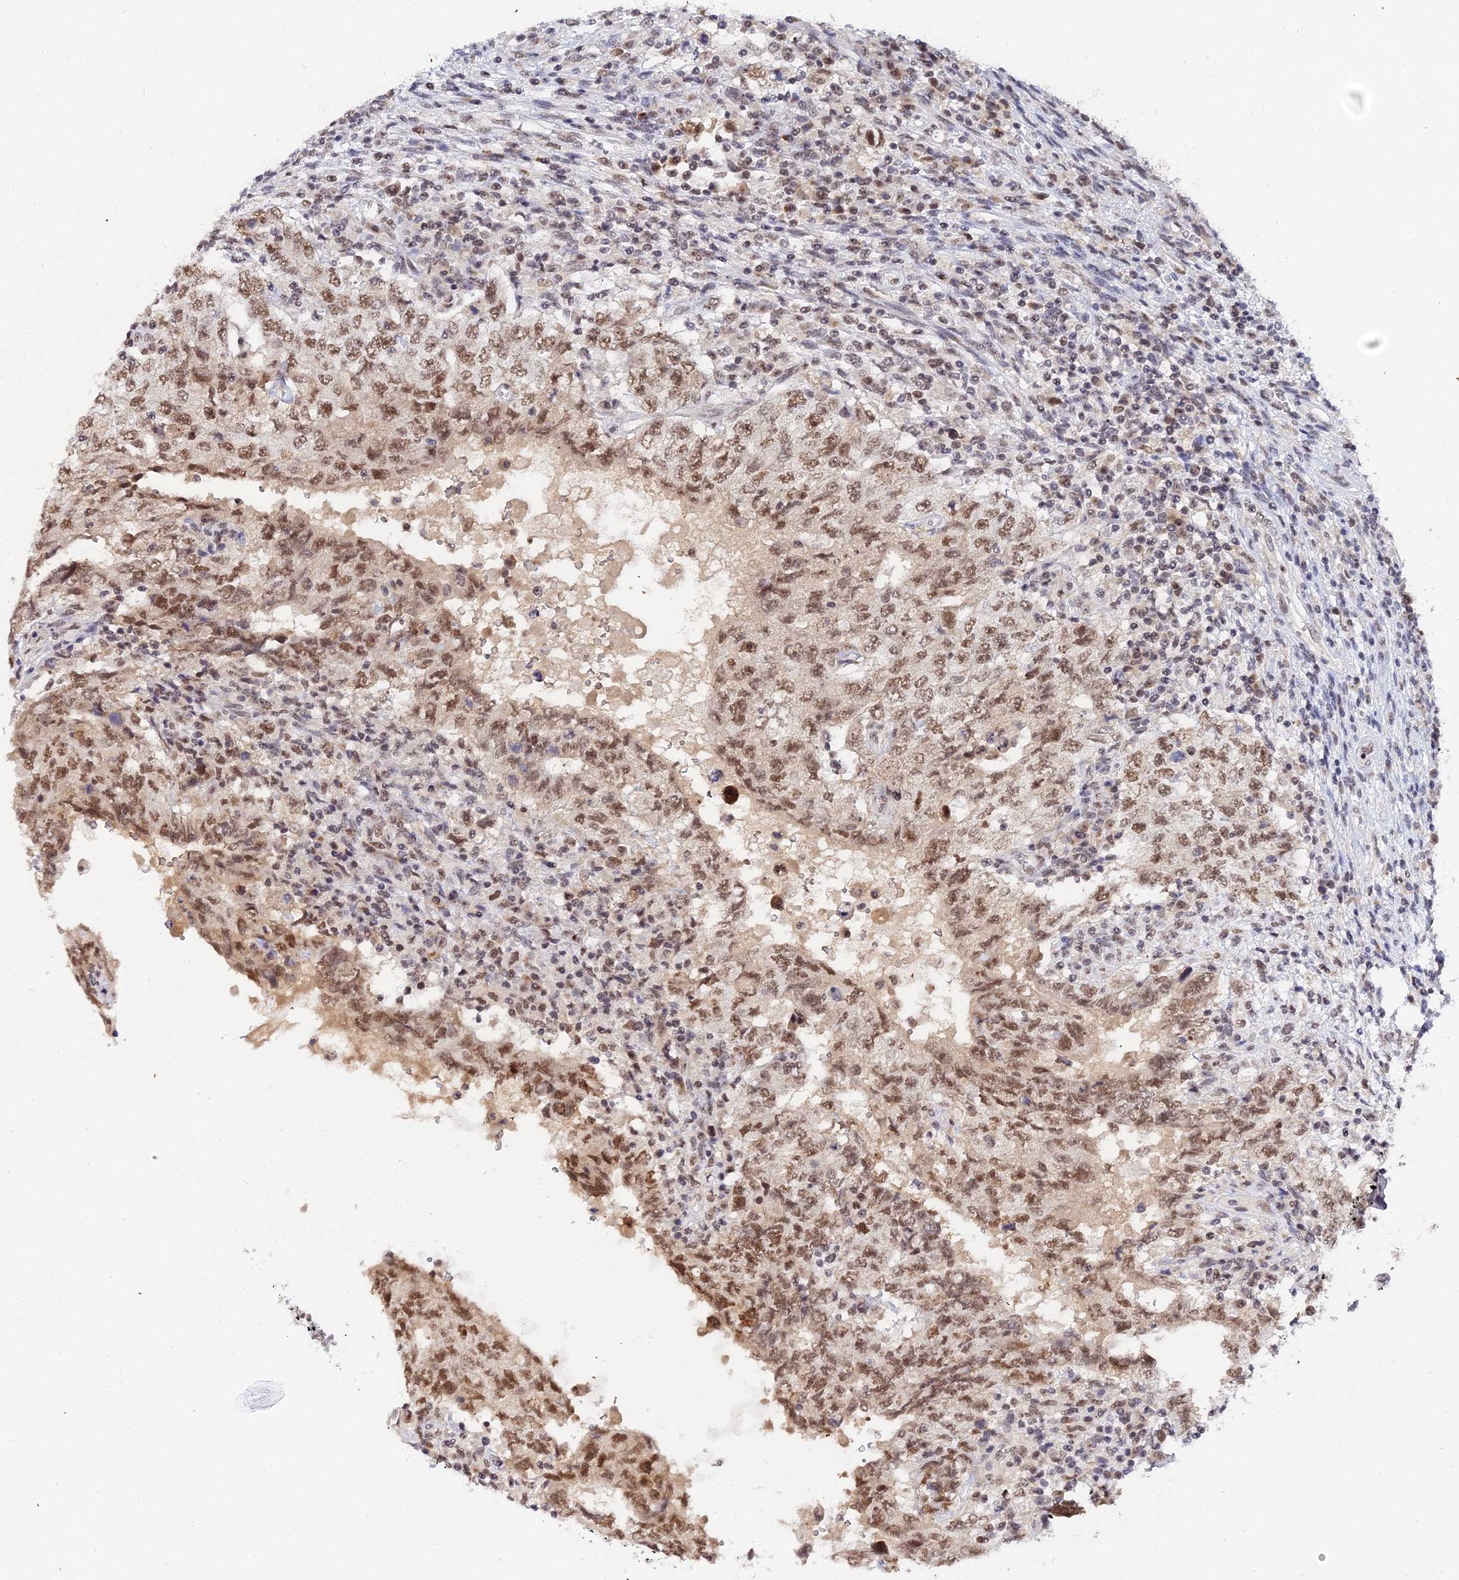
{"staining": {"intensity": "moderate", "quantity": ">75%", "location": "nuclear"}, "tissue": "testis cancer", "cell_type": "Tumor cells", "image_type": "cancer", "snomed": [{"axis": "morphology", "description": "Carcinoma, Embryonal, NOS"}, {"axis": "topography", "description": "Testis"}], "caption": "Tumor cells show moderate nuclear staining in approximately >75% of cells in testis cancer. (Brightfield microscopy of DAB IHC at high magnification).", "gene": "EXOSC3", "patient": {"sex": "male", "age": 26}}